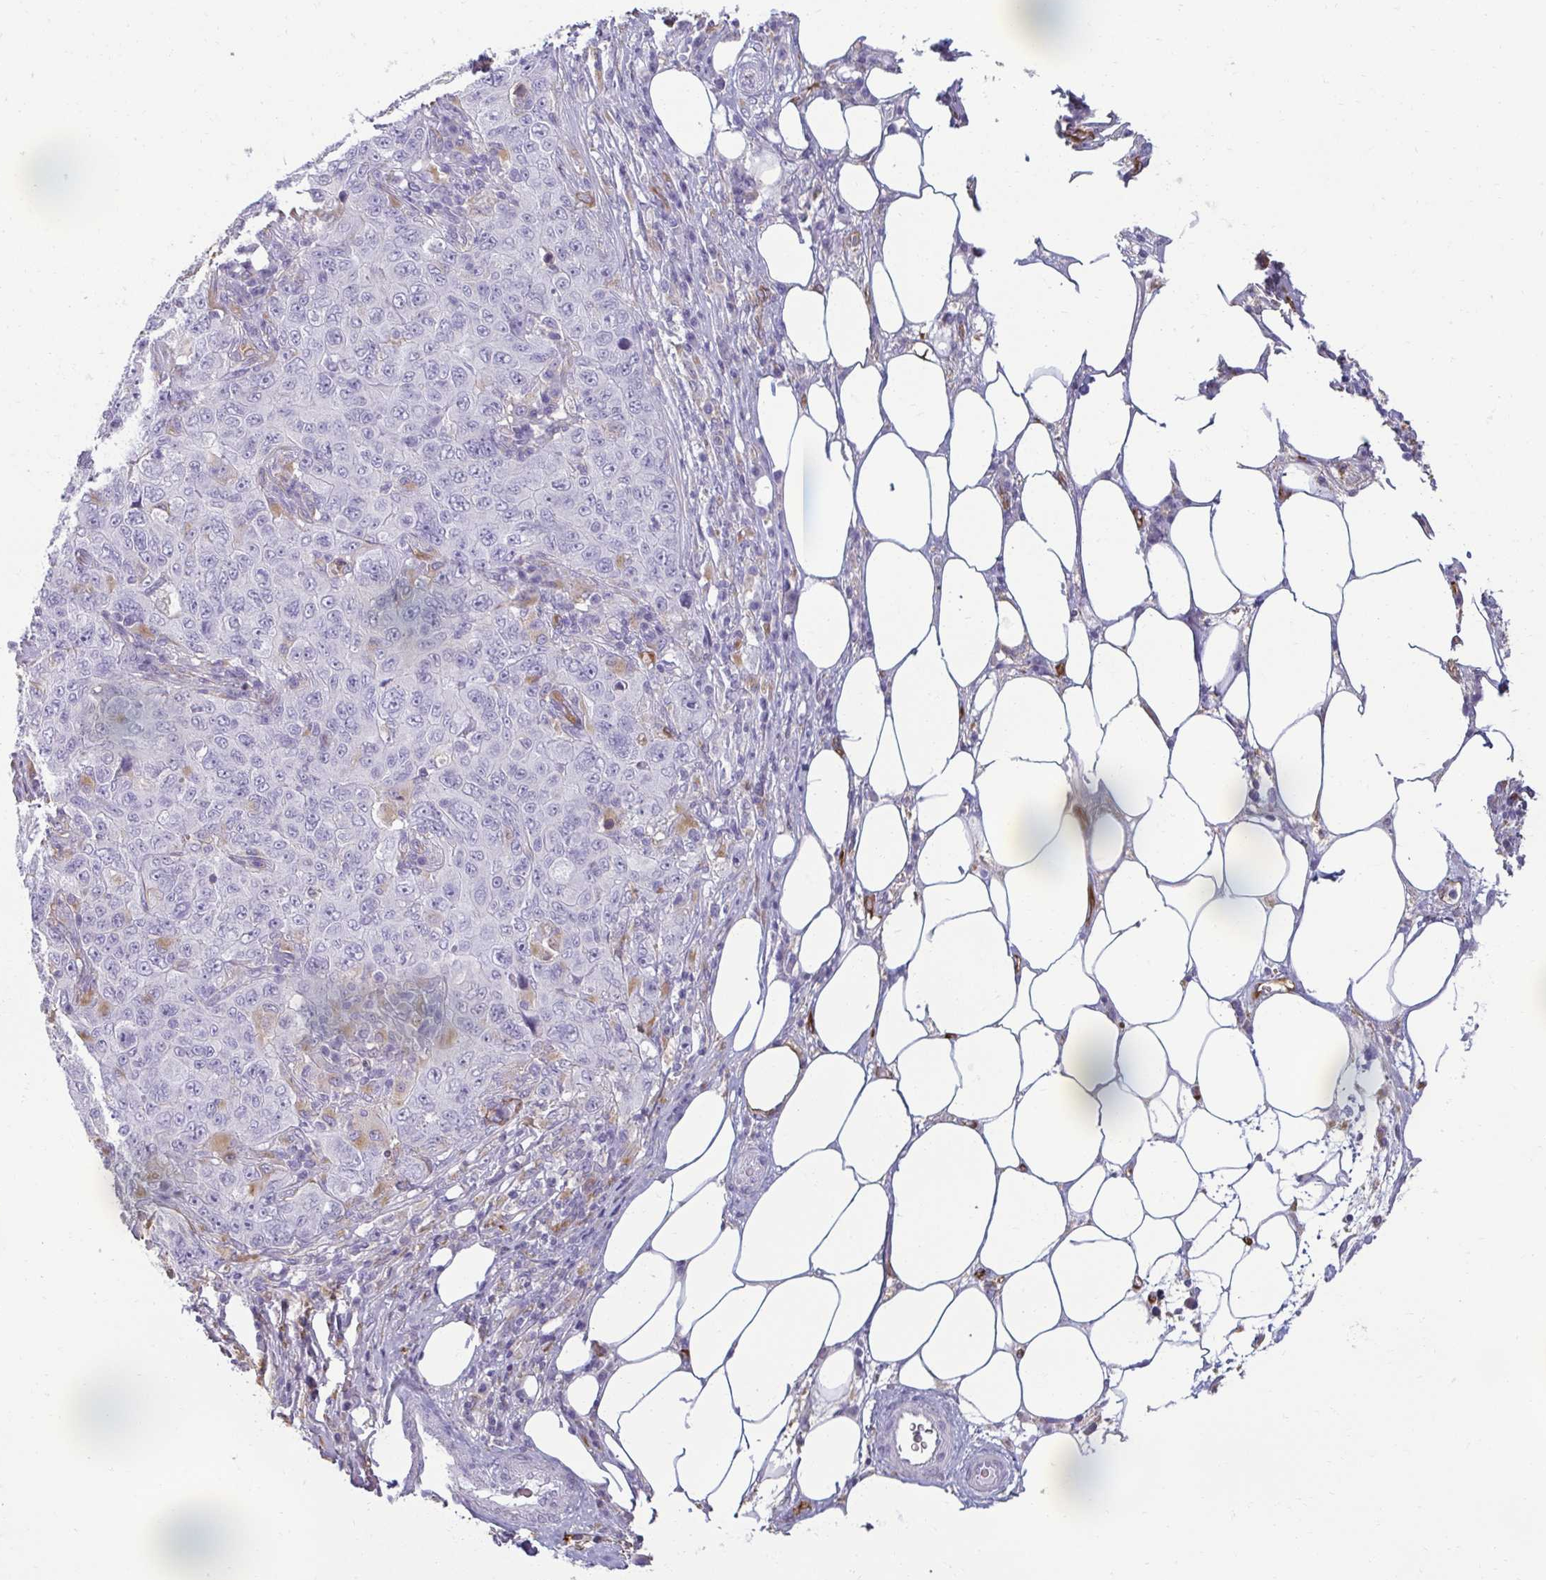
{"staining": {"intensity": "negative", "quantity": "none", "location": "none"}, "tissue": "pancreatic cancer", "cell_type": "Tumor cells", "image_type": "cancer", "snomed": [{"axis": "morphology", "description": "Adenocarcinoma, NOS"}, {"axis": "topography", "description": "Pancreas"}], "caption": "A histopathology image of pancreatic cancer (adenocarcinoma) stained for a protein demonstrates no brown staining in tumor cells. The staining is performed using DAB (3,3'-diaminobenzidine) brown chromogen with nuclei counter-stained in using hematoxylin.", "gene": "PDE2A", "patient": {"sex": "male", "age": 68}}